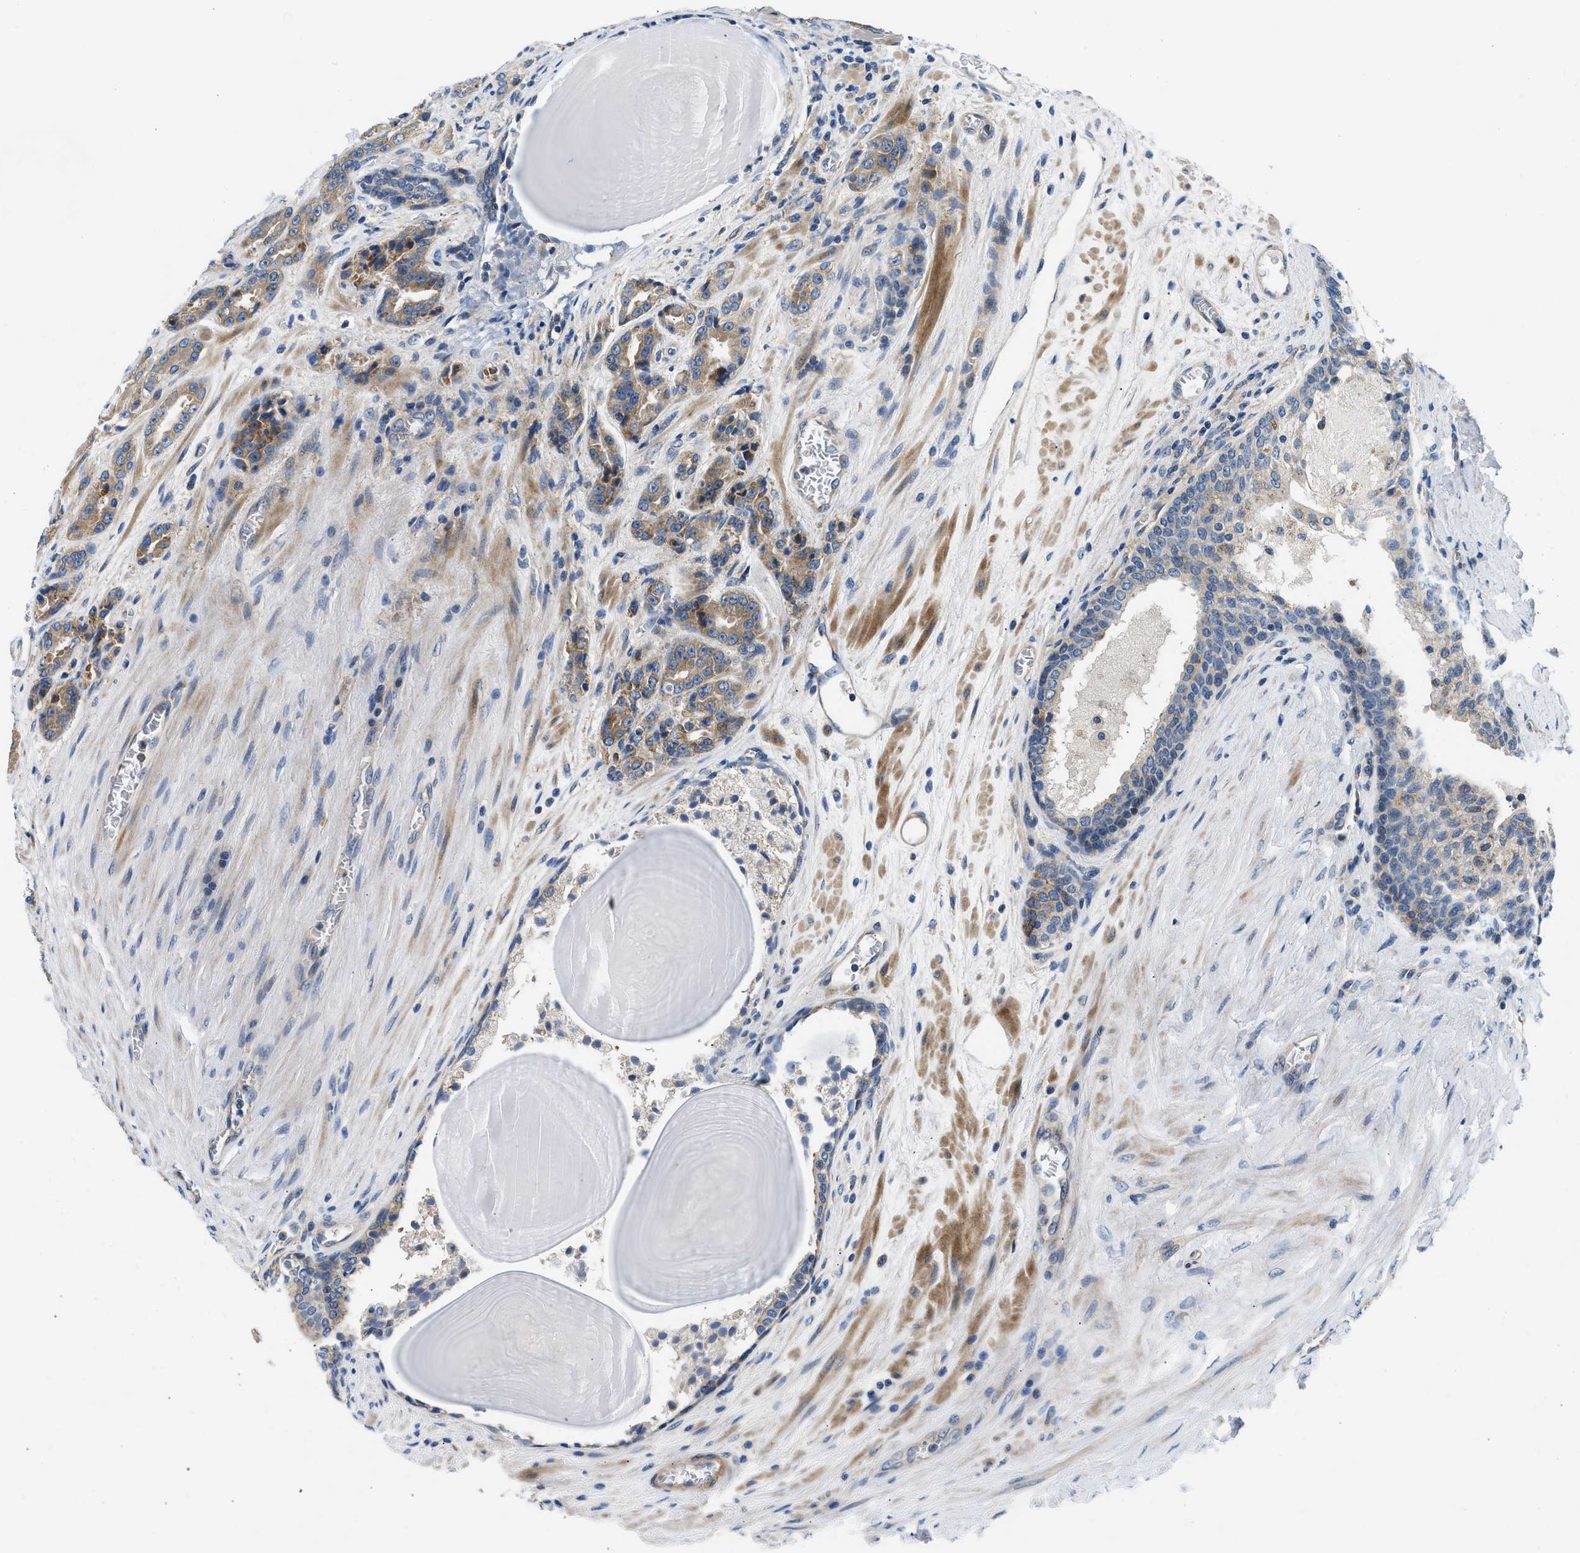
{"staining": {"intensity": "moderate", "quantity": ">75%", "location": "cytoplasmic/membranous"}, "tissue": "prostate cancer", "cell_type": "Tumor cells", "image_type": "cancer", "snomed": [{"axis": "morphology", "description": "Adenocarcinoma, High grade"}, {"axis": "topography", "description": "Prostate"}], "caption": "Brown immunohistochemical staining in human prostate cancer exhibits moderate cytoplasmic/membranous expression in approximately >75% of tumor cells.", "gene": "LPIN2", "patient": {"sex": "male", "age": 60}}